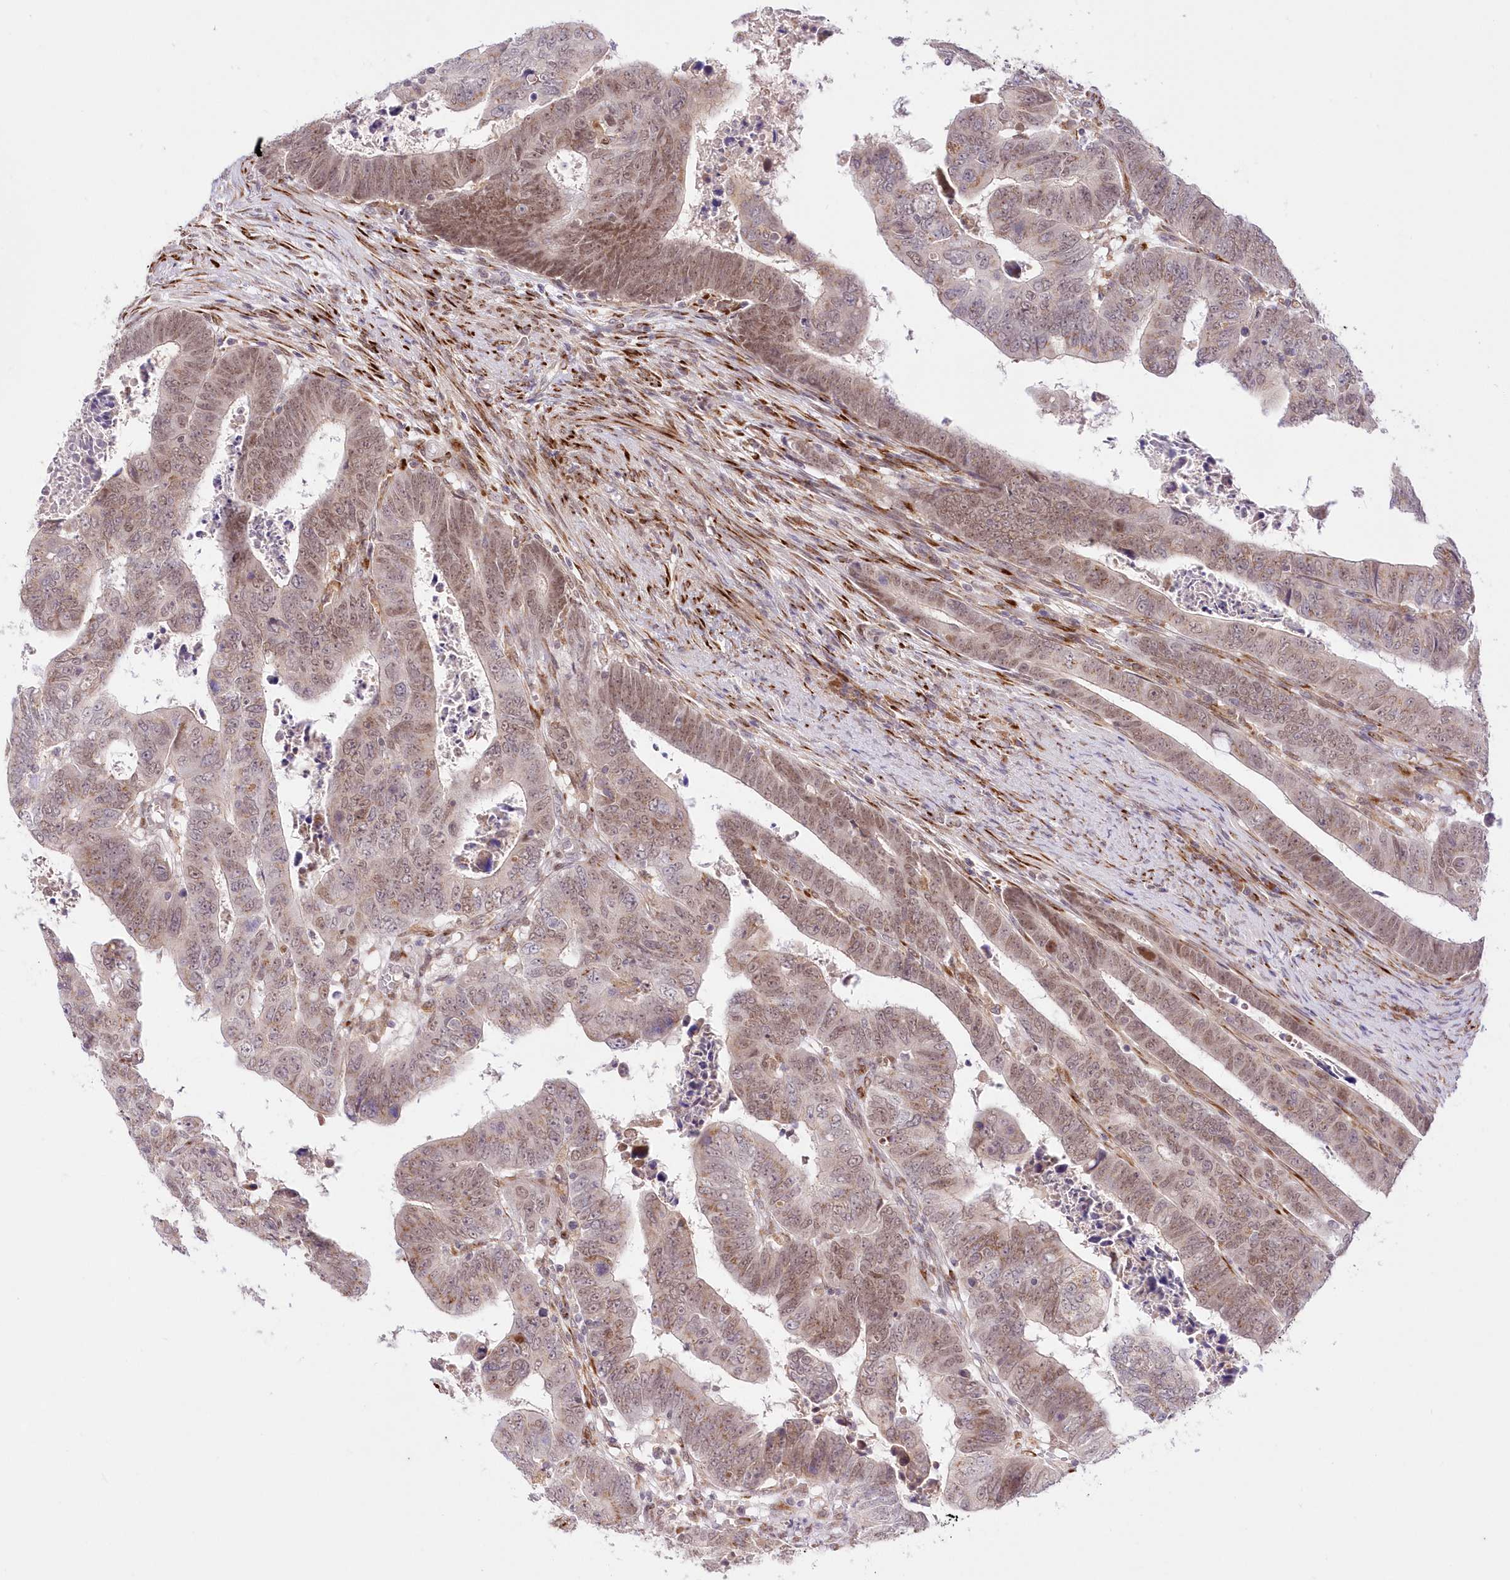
{"staining": {"intensity": "weak", "quantity": "25%-75%", "location": "nuclear"}, "tissue": "colorectal cancer", "cell_type": "Tumor cells", "image_type": "cancer", "snomed": [{"axis": "morphology", "description": "Normal tissue, NOS"}, {"axis": "morphology", "description": "Adenocarcinoma, NOS"}, {"axis": "topography", "description": "Rectum"}], "caption": "The micrograph demonstrates immunohistochemical staining of adenocarcinoma (colorectal). There is weak nuclear staining is appreciated in approximately 25%-75% of tumor cells. (Stains: DAB (3,3'-diaminobenzidine) in brown, nuclei in blue, Microscopy: brightfield microscopy at high magnification).", "gene": "LDB1", "patient": {"sex": "female", "age": 65}}